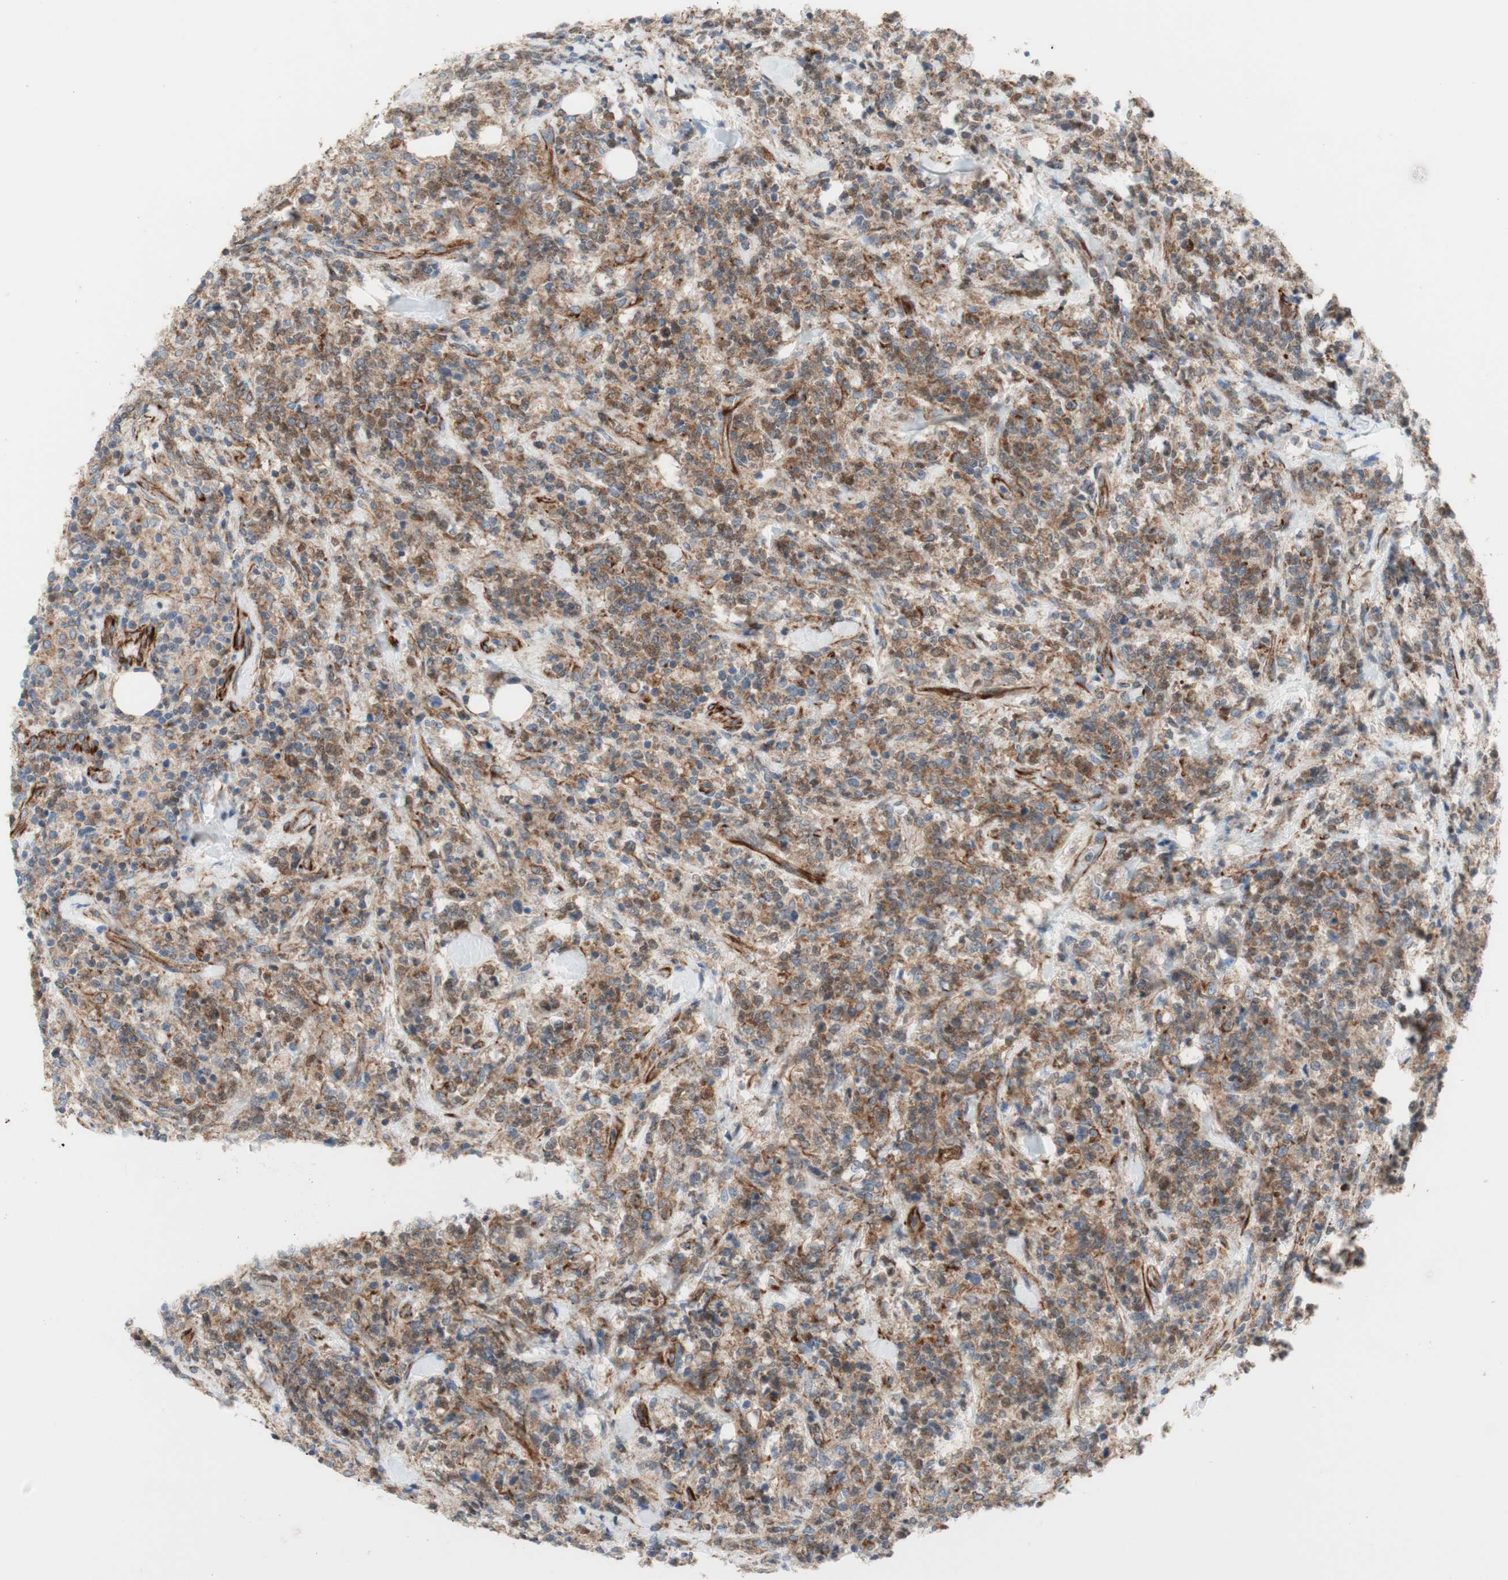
{"staining": {"intensity": "moderate", "quantity": ">75%", "location": "cytoplasmic/membranous,nuclear"}, "tissue": "lymphoma", "cell_type": "Tumor cells", "image_type": "cancer", "snomed": [{"axis": "morphology", "description": "Malignant lymphoma, non-Hodgkin's type, High grade"}, {"axis": "topography", "description": "Soft tissue"}], "caption": "High-power microscopy captured an immunohistochemistry (IHC) image of lymphoma, revealing moderate cytoplasmic/membranous and nuclear positivity in about >75% of tumor cells.", "gene": "POU2AF1", "patient": {"sex": "male", "age": 18}}